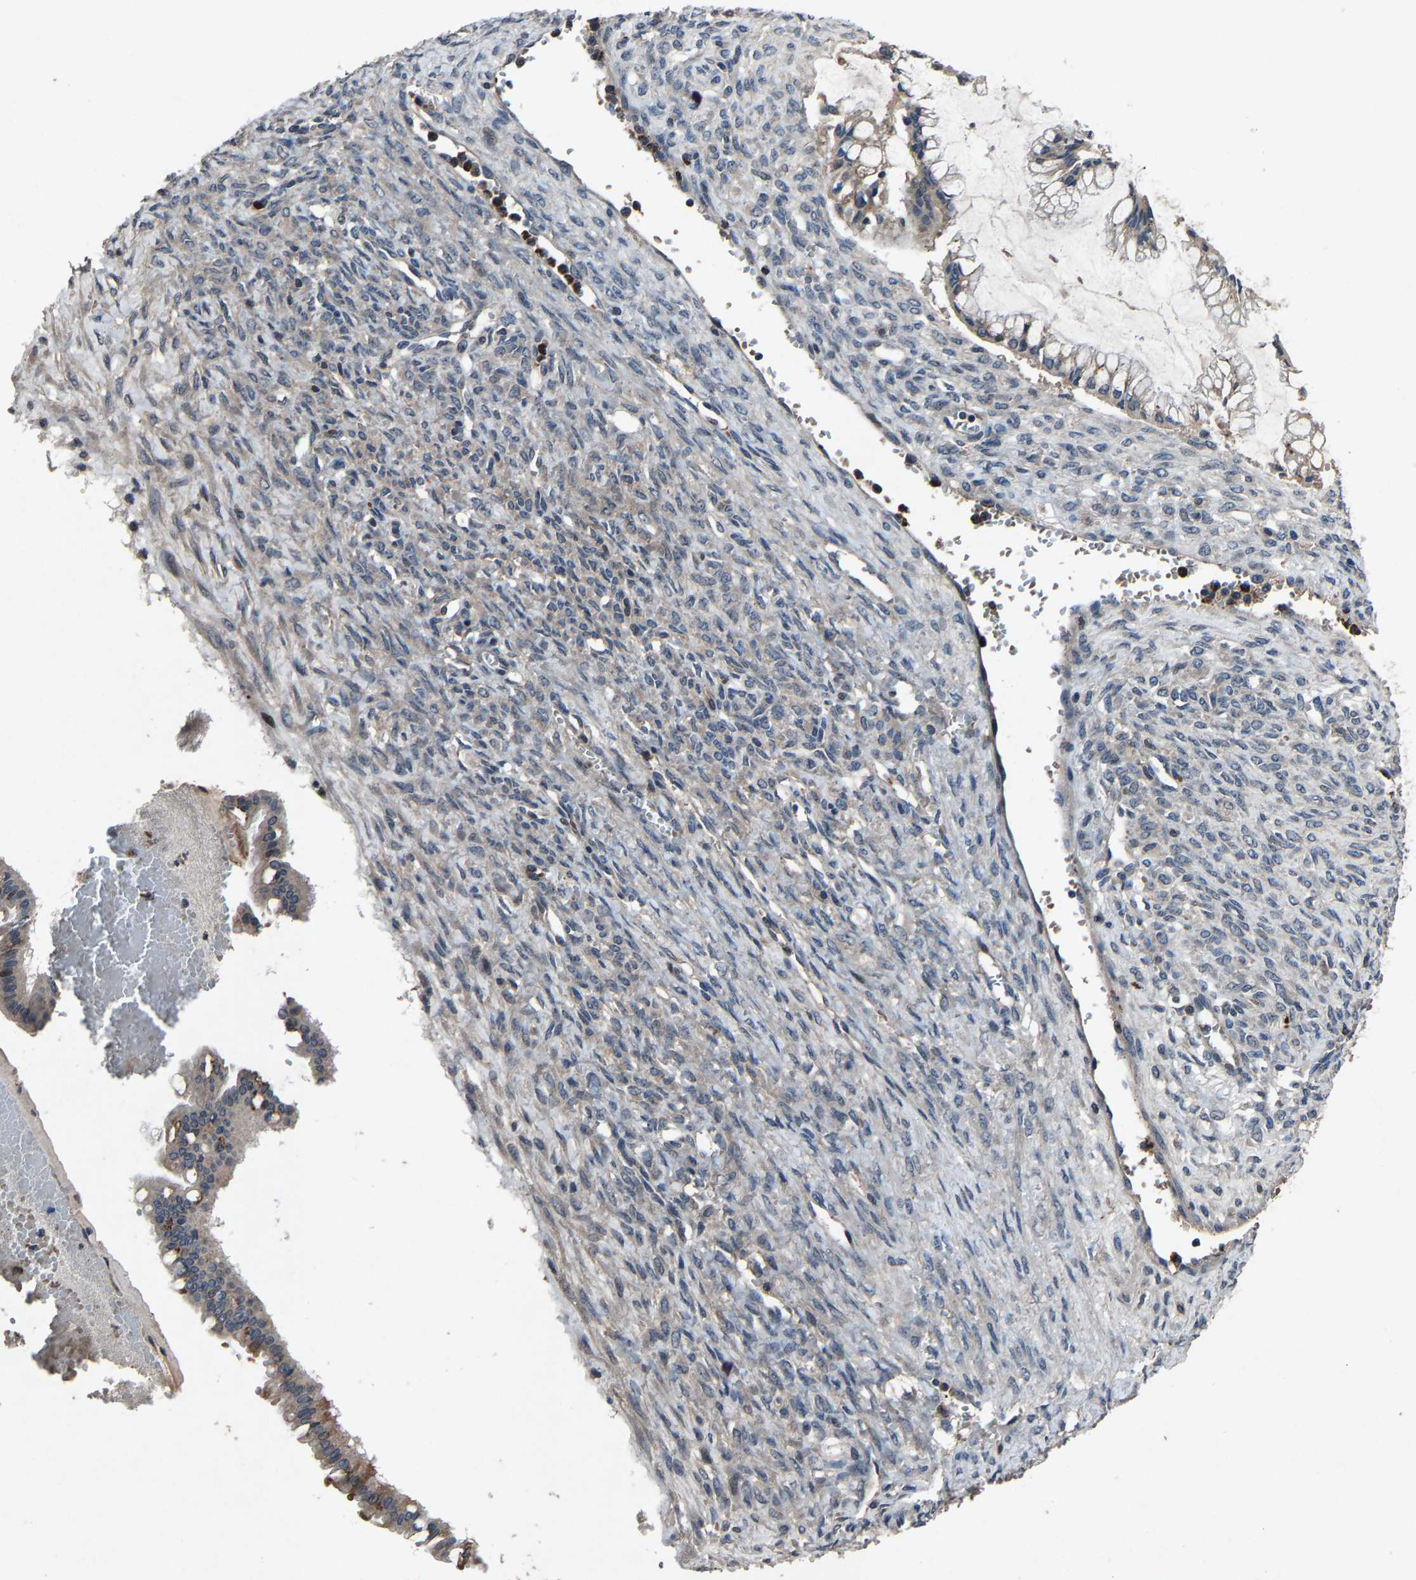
{"staining": {"intensity": "weak", "quantity": "<25%", "location": "cytoplasmic/membranous"}, "tissue": "ovarian cancer", "cell_type": "Tumor cells", "image_type": "cancer", "snomed": [{"axis": "morphology", "description": "Cystadenocarcinoma, mucinous, NOS"}, {"axis": "topography", "description": "Ovary"}], "caption": "This photomicrograph is of ovarian cancer (mucinous cystadenocarcinoma) stained with immunohistochemistry to label a protein in brown with the nuclei are counter-stained blue. There is no positivity in tumor cells.", "gene": "PCNX2", "patient": {"sex": "female", "age": 73}}